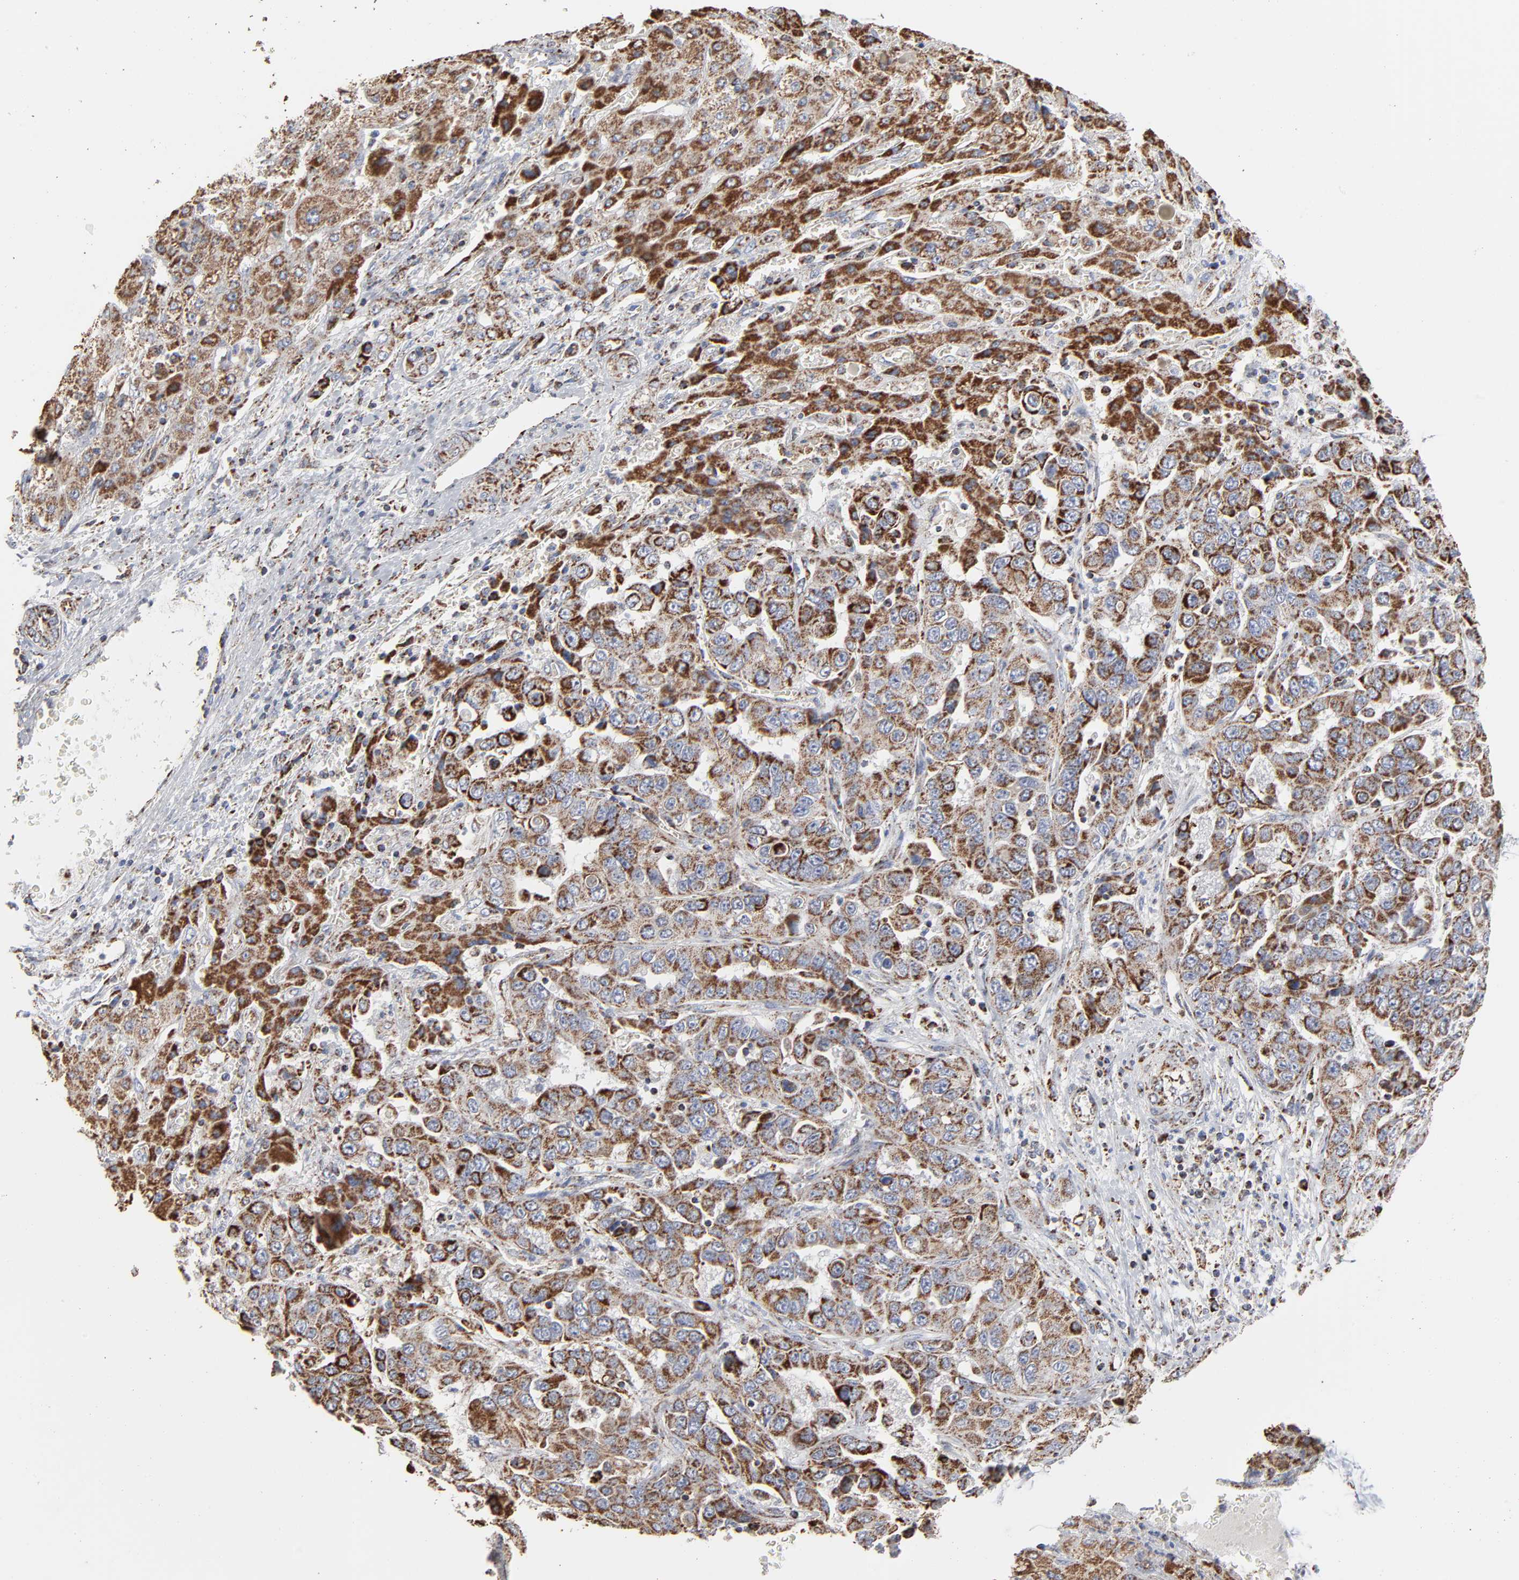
{"staining": {"intensity": "strong", "quantity": ">75%", "location": "cytoplasmic/membranous"}, "tissue": "liver cancer", "cell_type": "Tumor cells", "image_type": "cancer", "snomed": [{"axis": "morphology", "description": "Cholangiocarcinoma"}, {"axis": "topography", "description": "Liver"}], "caption": "A brown stain shows strong cytoplasmic/membranous expression of a protein in cholangiocarcinoma (liver) tumor cells. The protein is shown in brown color, while the nuclei are stained blue.", "gene": "UQCRC1", "patient": {"sex": "female", "age": 52}}